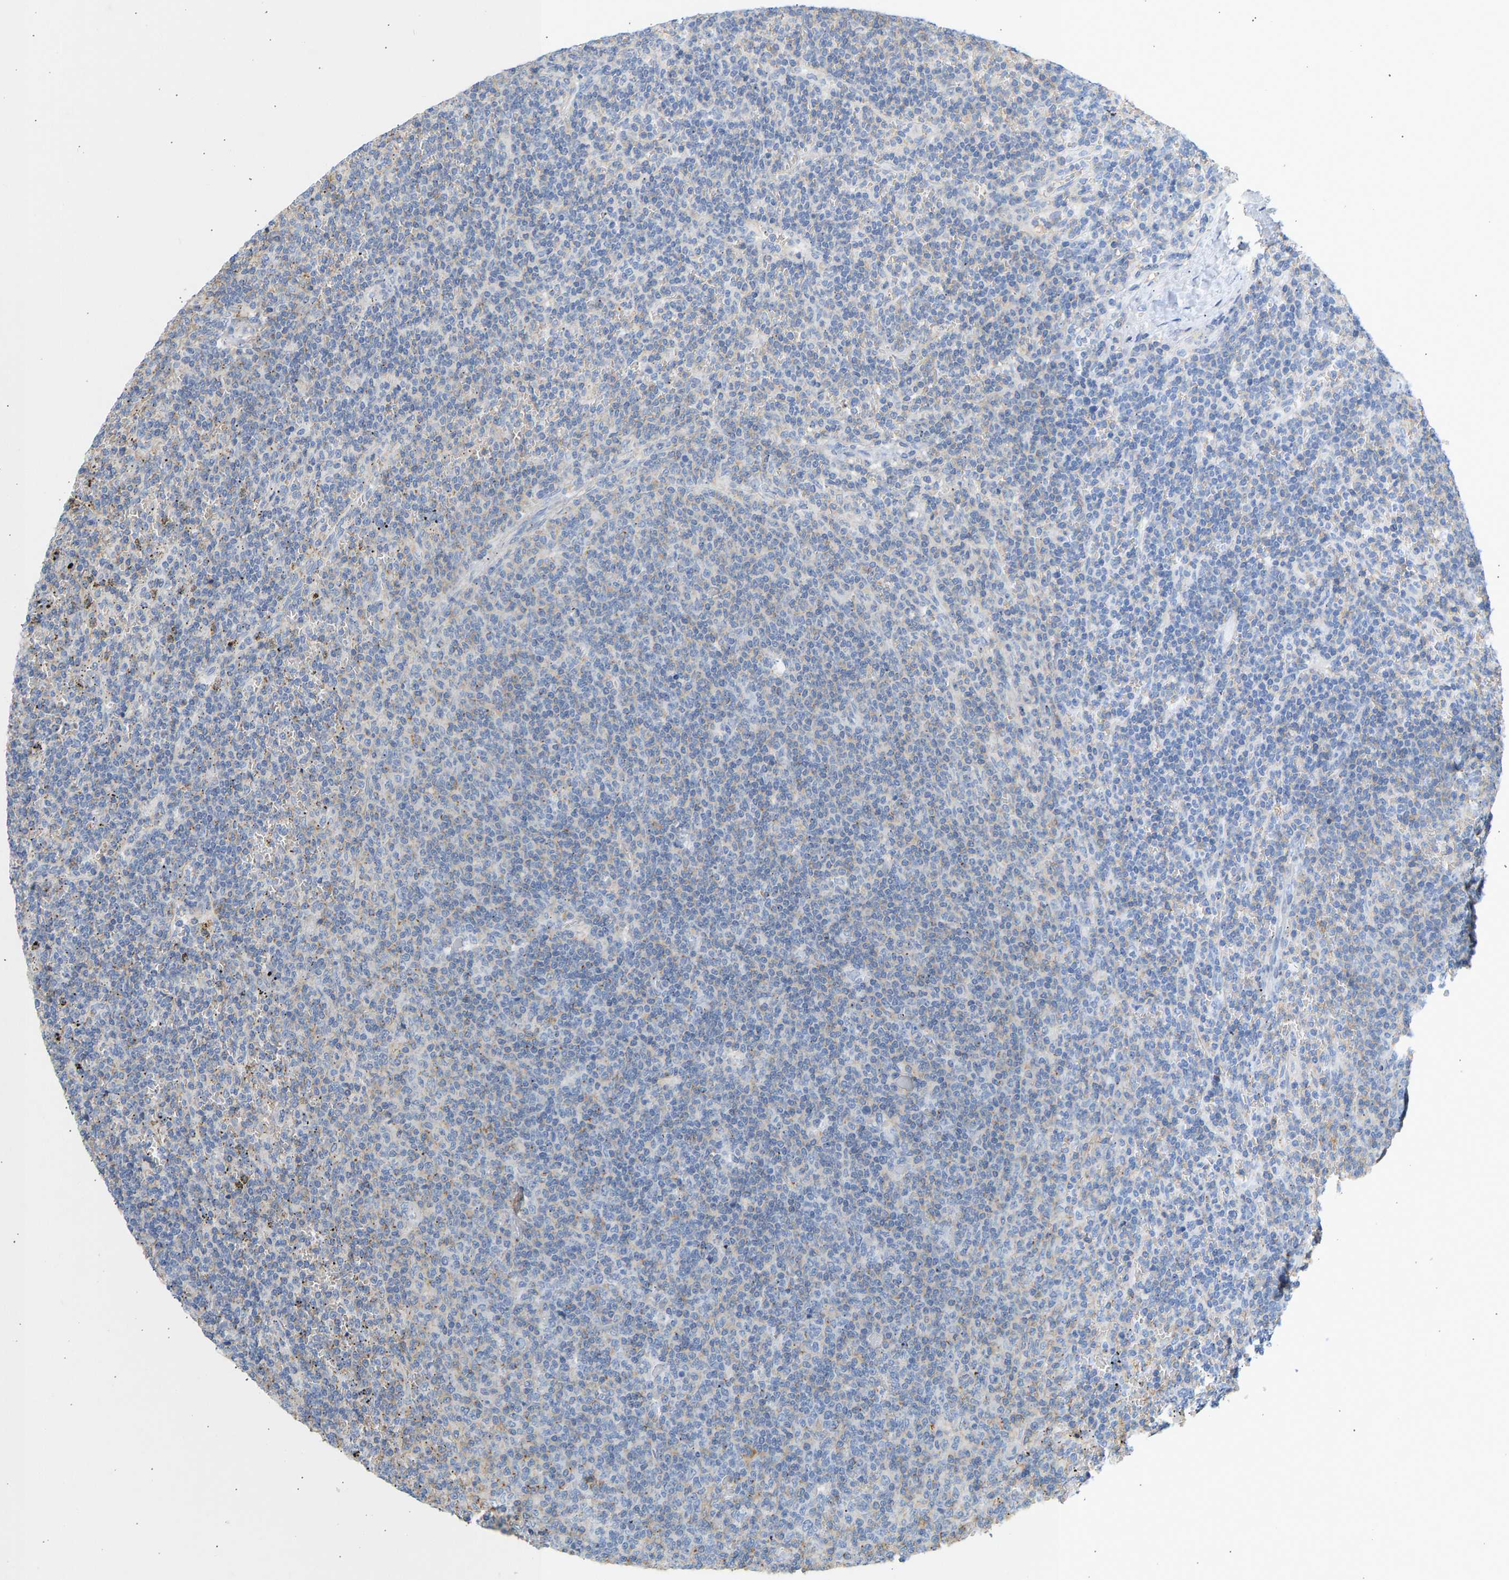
{"staining": {"intensity": "negative", "quantity": "none", "location": "none"}, "tissue": "lymphoma", "cell_type": "Tumor cells", "image_type": "cancer", "snomed": [{"axis": "morphology", "description": "Malignant lymphoma, non-Hodgkin's type, Low grade"}, {"axis": "topography", "description": "Spleen"}], "caption": "Immunohistochemical staining of human malignant lymphoma, non-Hodgkin's type (low-grade) displays no significant staining in tumor cells. The staining is performed using DAB brown chromogen with nuclei counter-stained in using hematoxylin.", "gene": "BVES", "patient": {"sex": "female", "age": 50}}